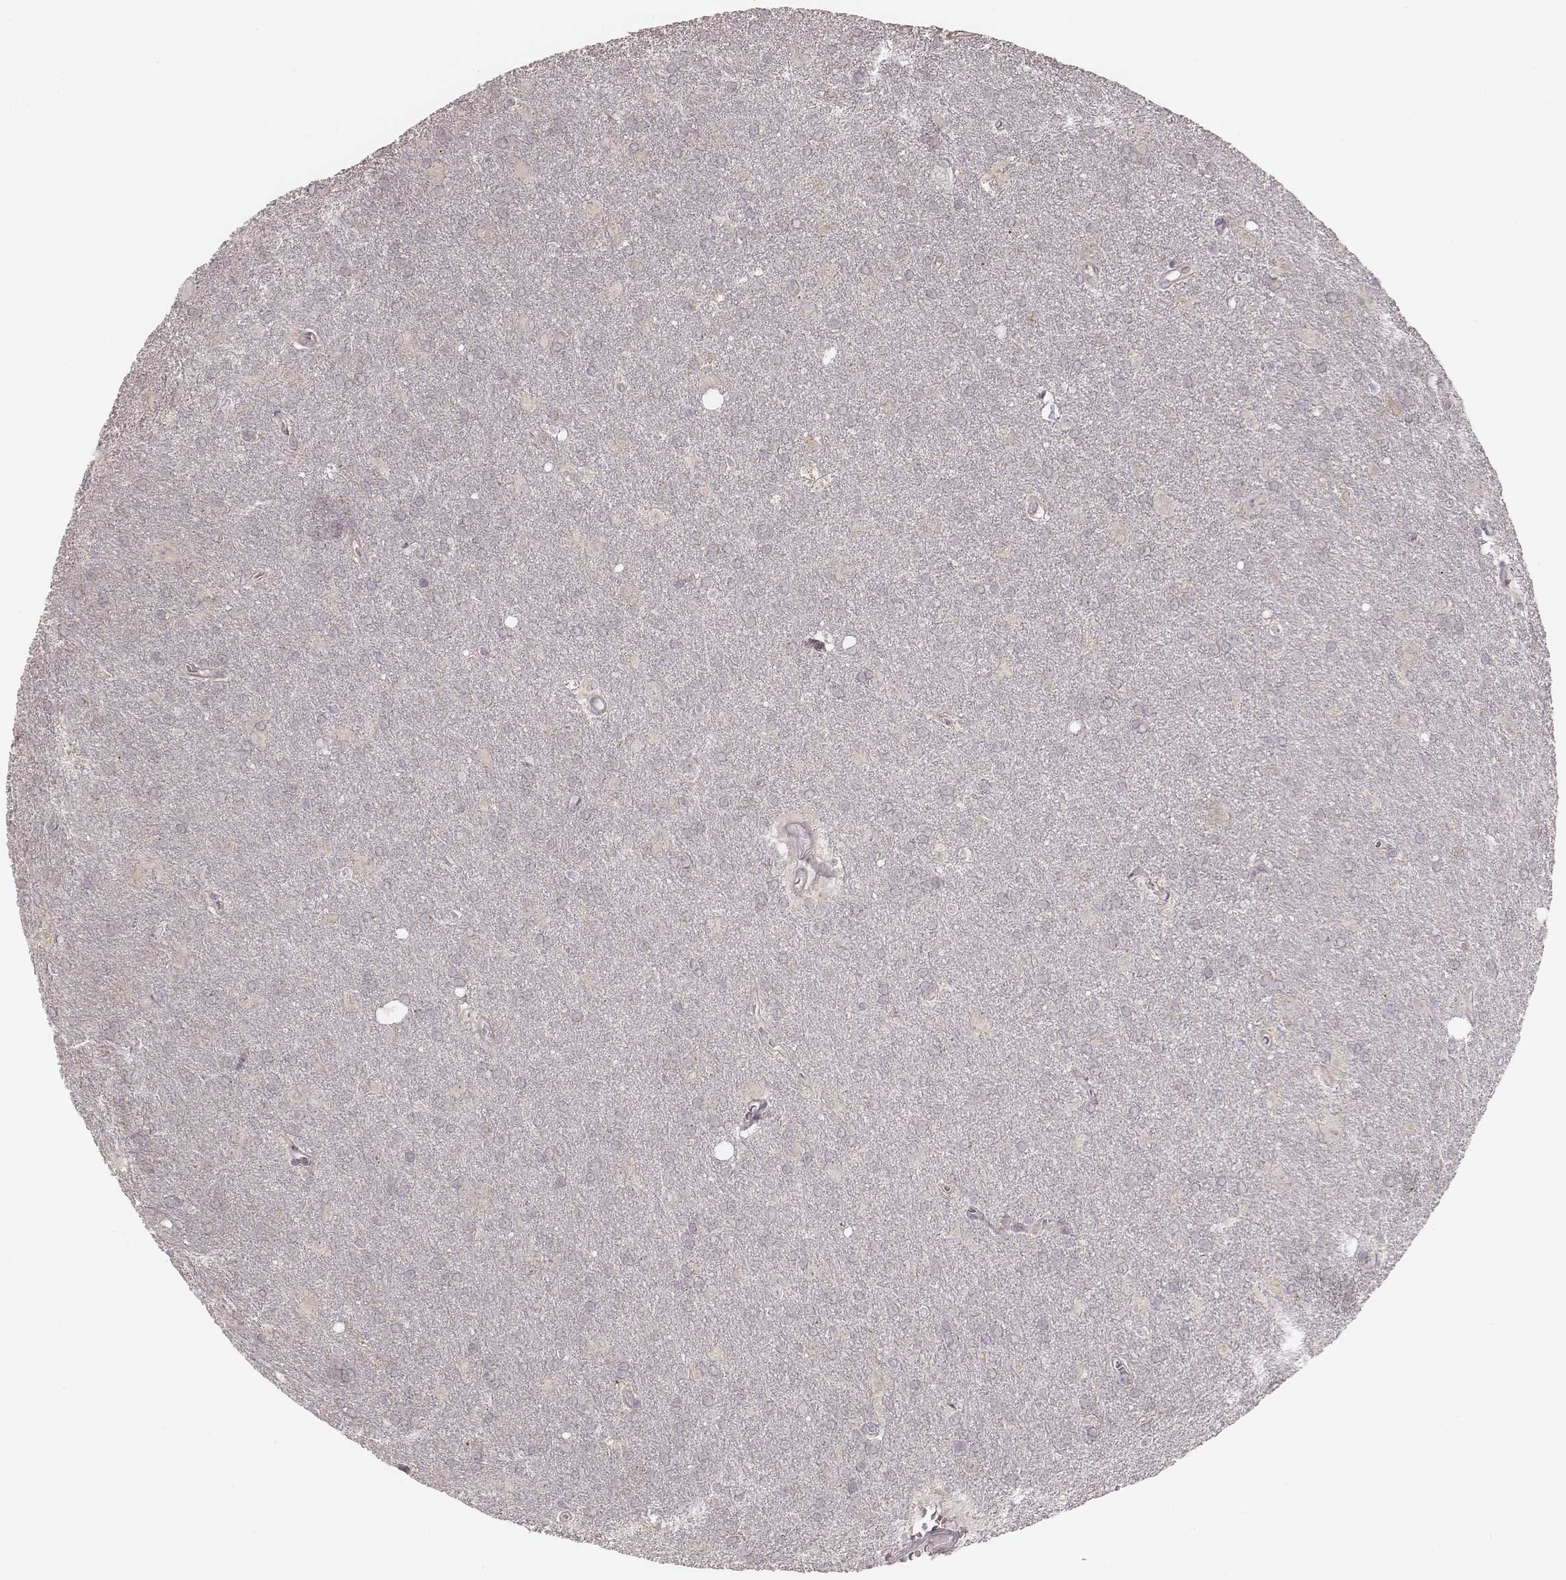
{"staining": {"intensity": "negative", "quantity": "none", "location": "none"}, "tissue": "glioma", "cell_type": "Tumor cells", "image_type": "cancer", "snomed": [{"axis": "morphology", "description": "Glioma, malignant, Low grade"}, {"axis": "topography", "description": "Brain"}], "caption": "Immunohistochemical staining of malignant glioma (low-grade) reveals no significant expression in tumor cells.", "gene": "TDRD5", "patient": {"sex": "male", "age": 58}}